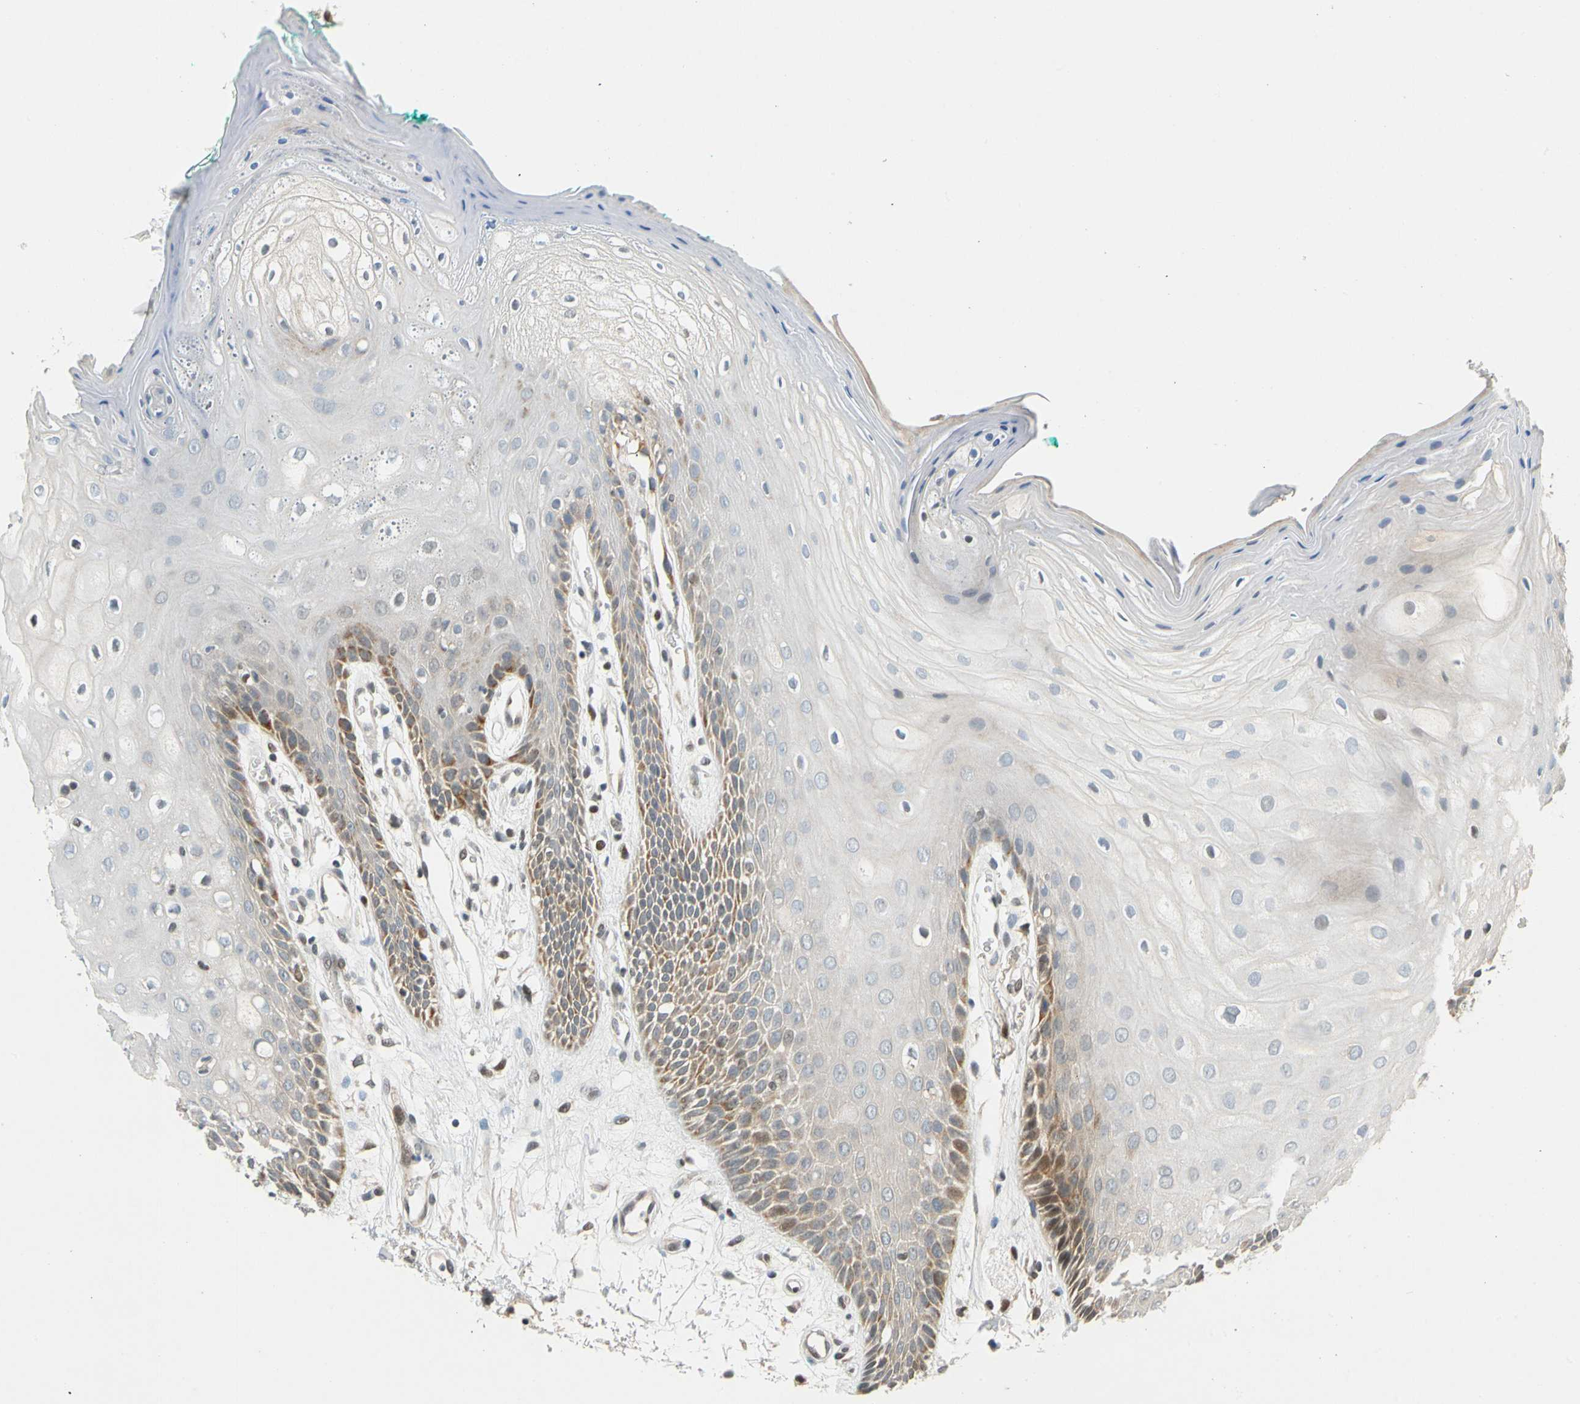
{"staining": {"intensity": "moderate", "quantity": "25%-75%", "location": "cytoplasmic/membranous"}, "tissue": "oral mucosa", "cell_type": "Squamous epithelial cells", "image_type": "normal", "snomed": [{"axis": "morphology", "description": "Normal tissue, NOS"}, {"axis": "morphology", "description": "Squamous cell carcinoma, NOS"}, {"axis": "topography", "description": "Skeletal muscle"}, {"axis": "topography", "description": "Oral tissue"}, {"axis": "topography", "description": "Head-Neck"}], "caption": "IHC of benign human oral mucosa shows medium levels of moderate cytoplasmic/membranous expression in approximately 25%-75% of squamous epithelial cells. (IHC, brightfield microscopy, high magnification).", "gene": "POGZ", "patient": {"sex": "female", "age": 84}}